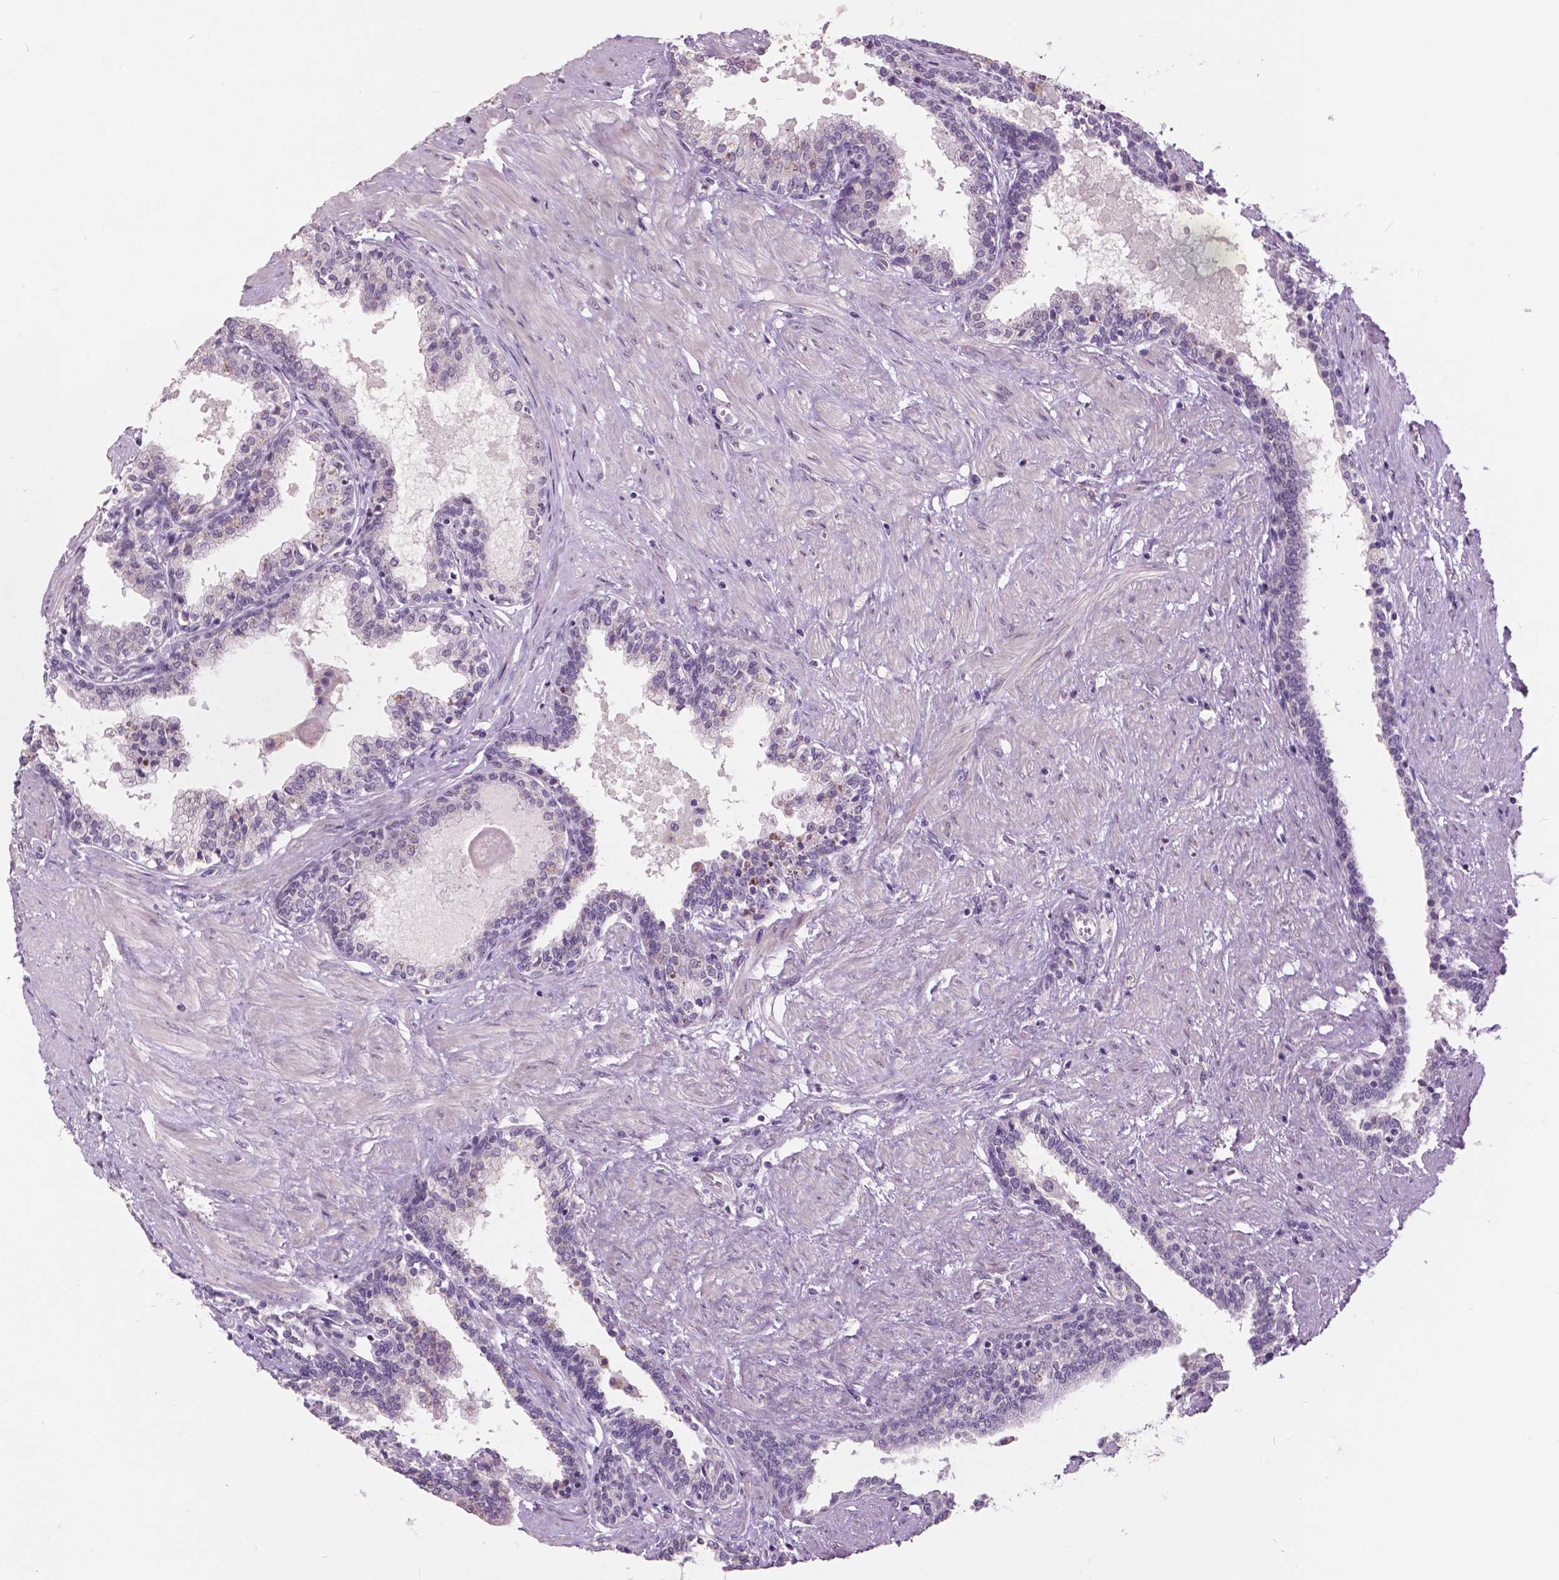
{"staining": {"intensity": "negative", "quantity": "none", "location": "none"}, "tissue": "prostate", "cell_type": "Glandular cells", "image_type": "normal", "snomed": [{"axis": "morphology", "description": "Normal tissue, NOS"}, {"axis": "topography", "description": "Prostate"}], "caption": "A photomicrograph of prostate stained for a protein displays no brown staining in glandular cells.", "gene": "GRIN2A", "patient": {"sex": "male", "age": 55}}